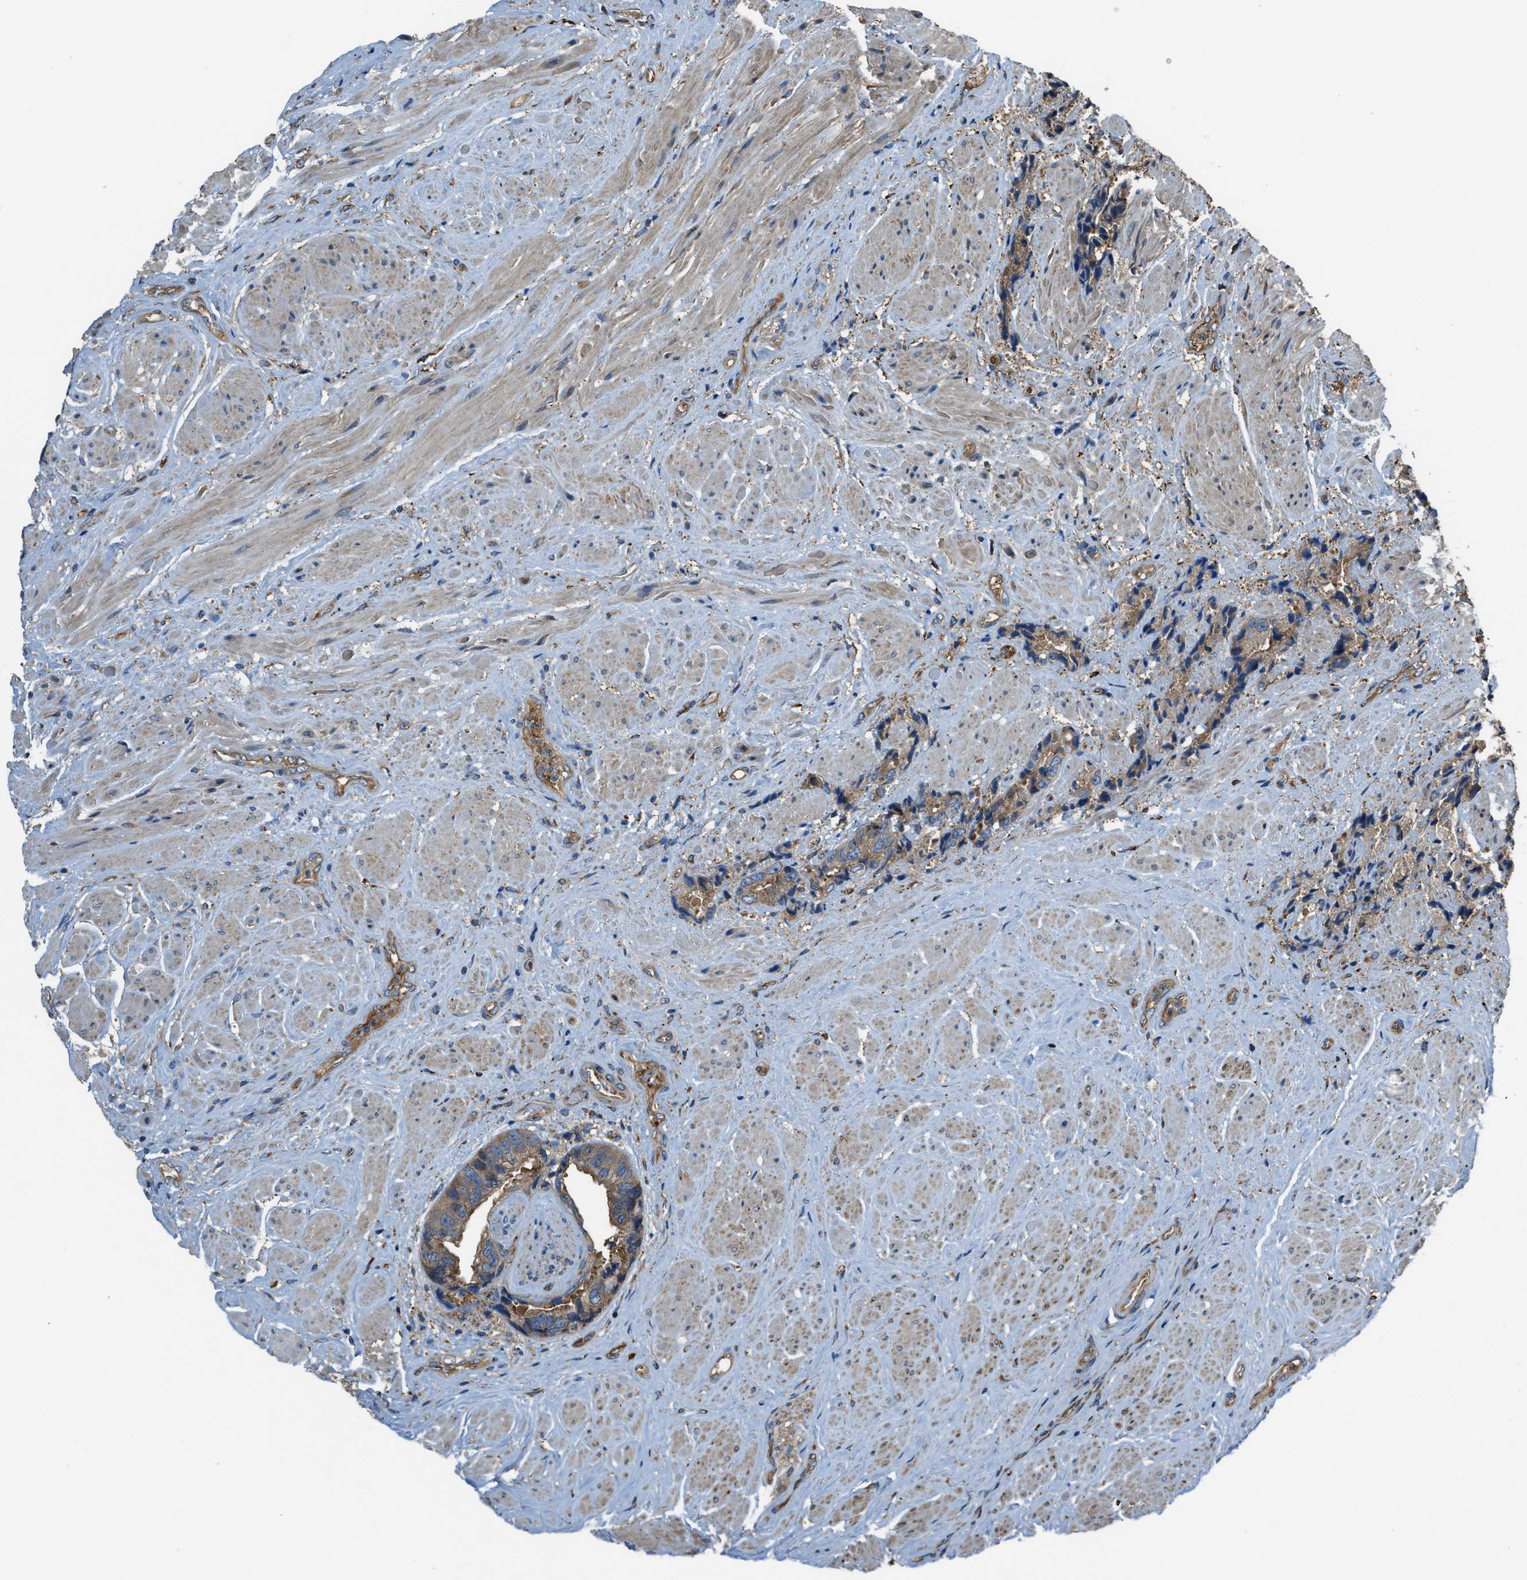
{"staining": {"intensity": "moderate", "quantity": ">75%", "location": "cytoplasmic/membranous"}, "tissue": "prostate cancer", "cell_type": "Tumor cells", "image_type": "cancer", "snomed": [{"axis": "morphology", "description": "Adenocarcinoma, High grade"}, {"axis": "topography", "description": "Prostate"}], "caption": "Prostate cancer stained with a protein marker demonstrates moderate staining in tumor cells.", "gene": "TRPC1", "patient": {"sex": "male", "age": 61}}